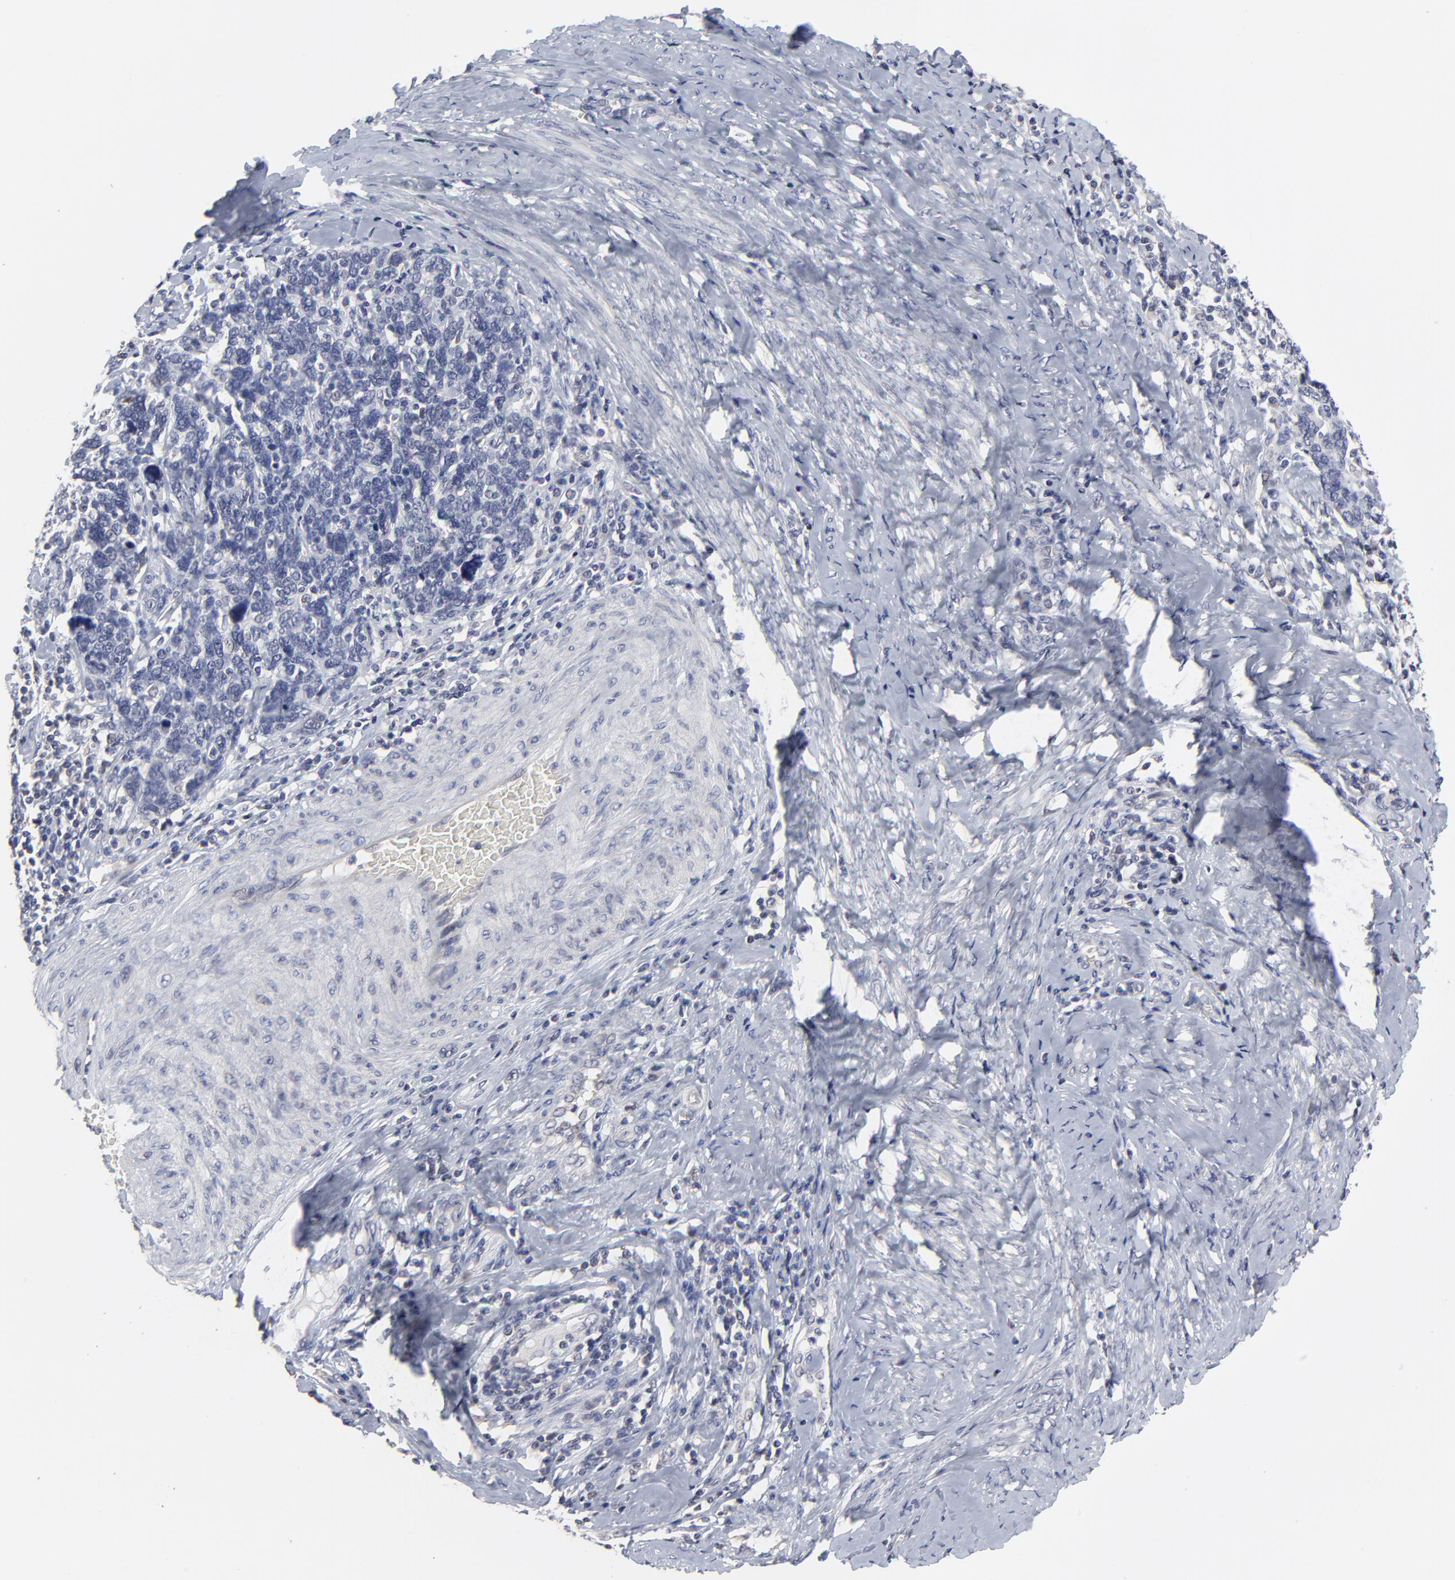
{"staining": {"intensity": "negative", "quantity": "none", "location": "none"}, "tissue": "cervical cancer", "cell_type": "Tumor cells", "image_type": "cancer", "snomed": [{"axis": "morphology", "description": "Squamous cell carcinoma, NOS"}, {"axis": "topography", "description": "Cervix"}], "caption": "A high-resolution micrograph shows IHC staining of cervical cancer (squamous cell carcinoma), which demonstrates no significant positivity in tumor cells.", "gene": "MAGEA10", "patient": {"sex": "female", "age": 41}}